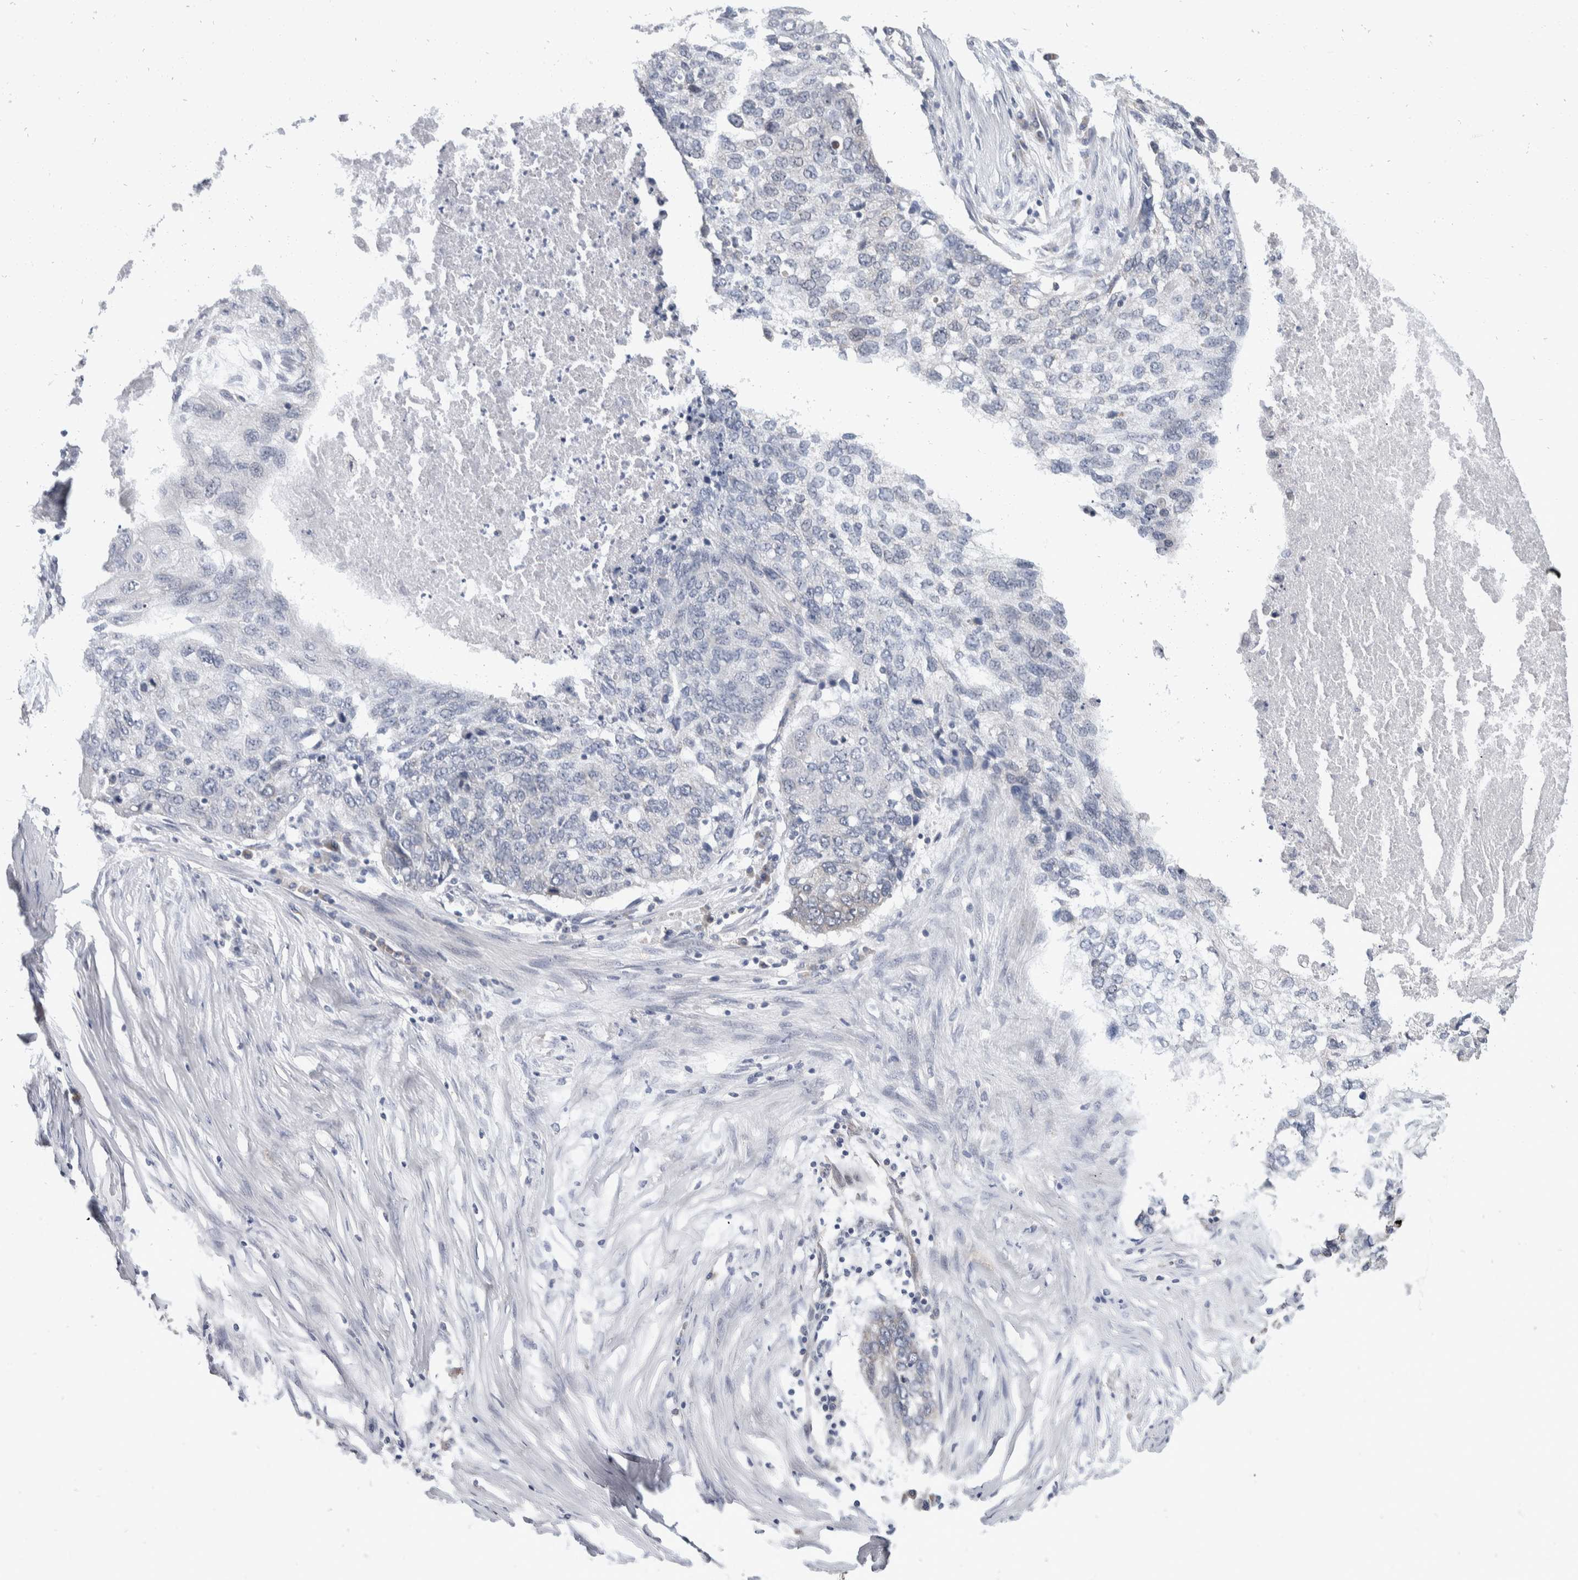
{"staining": {"intensity": "negative", "quantity": "none", "location": "none"}, "tissue": "lung cancer", "cell_type": "Tumor cells", "image_type": "cancer", "snomed": [{"axis": "morphology", "description": "Squamous cell carcinoma, NOS"}, {"axis": "topography", "description": "Lung"}], "caption": "High power microscopy micrograph of an immunohistochemistry (IHC) photomicrograph of lung cancer (squamous cell carcinoma), revealing no significant expression in tumor cells.", "gene": "TMEM245", "patient": {"sex": "female", "age": 63}}